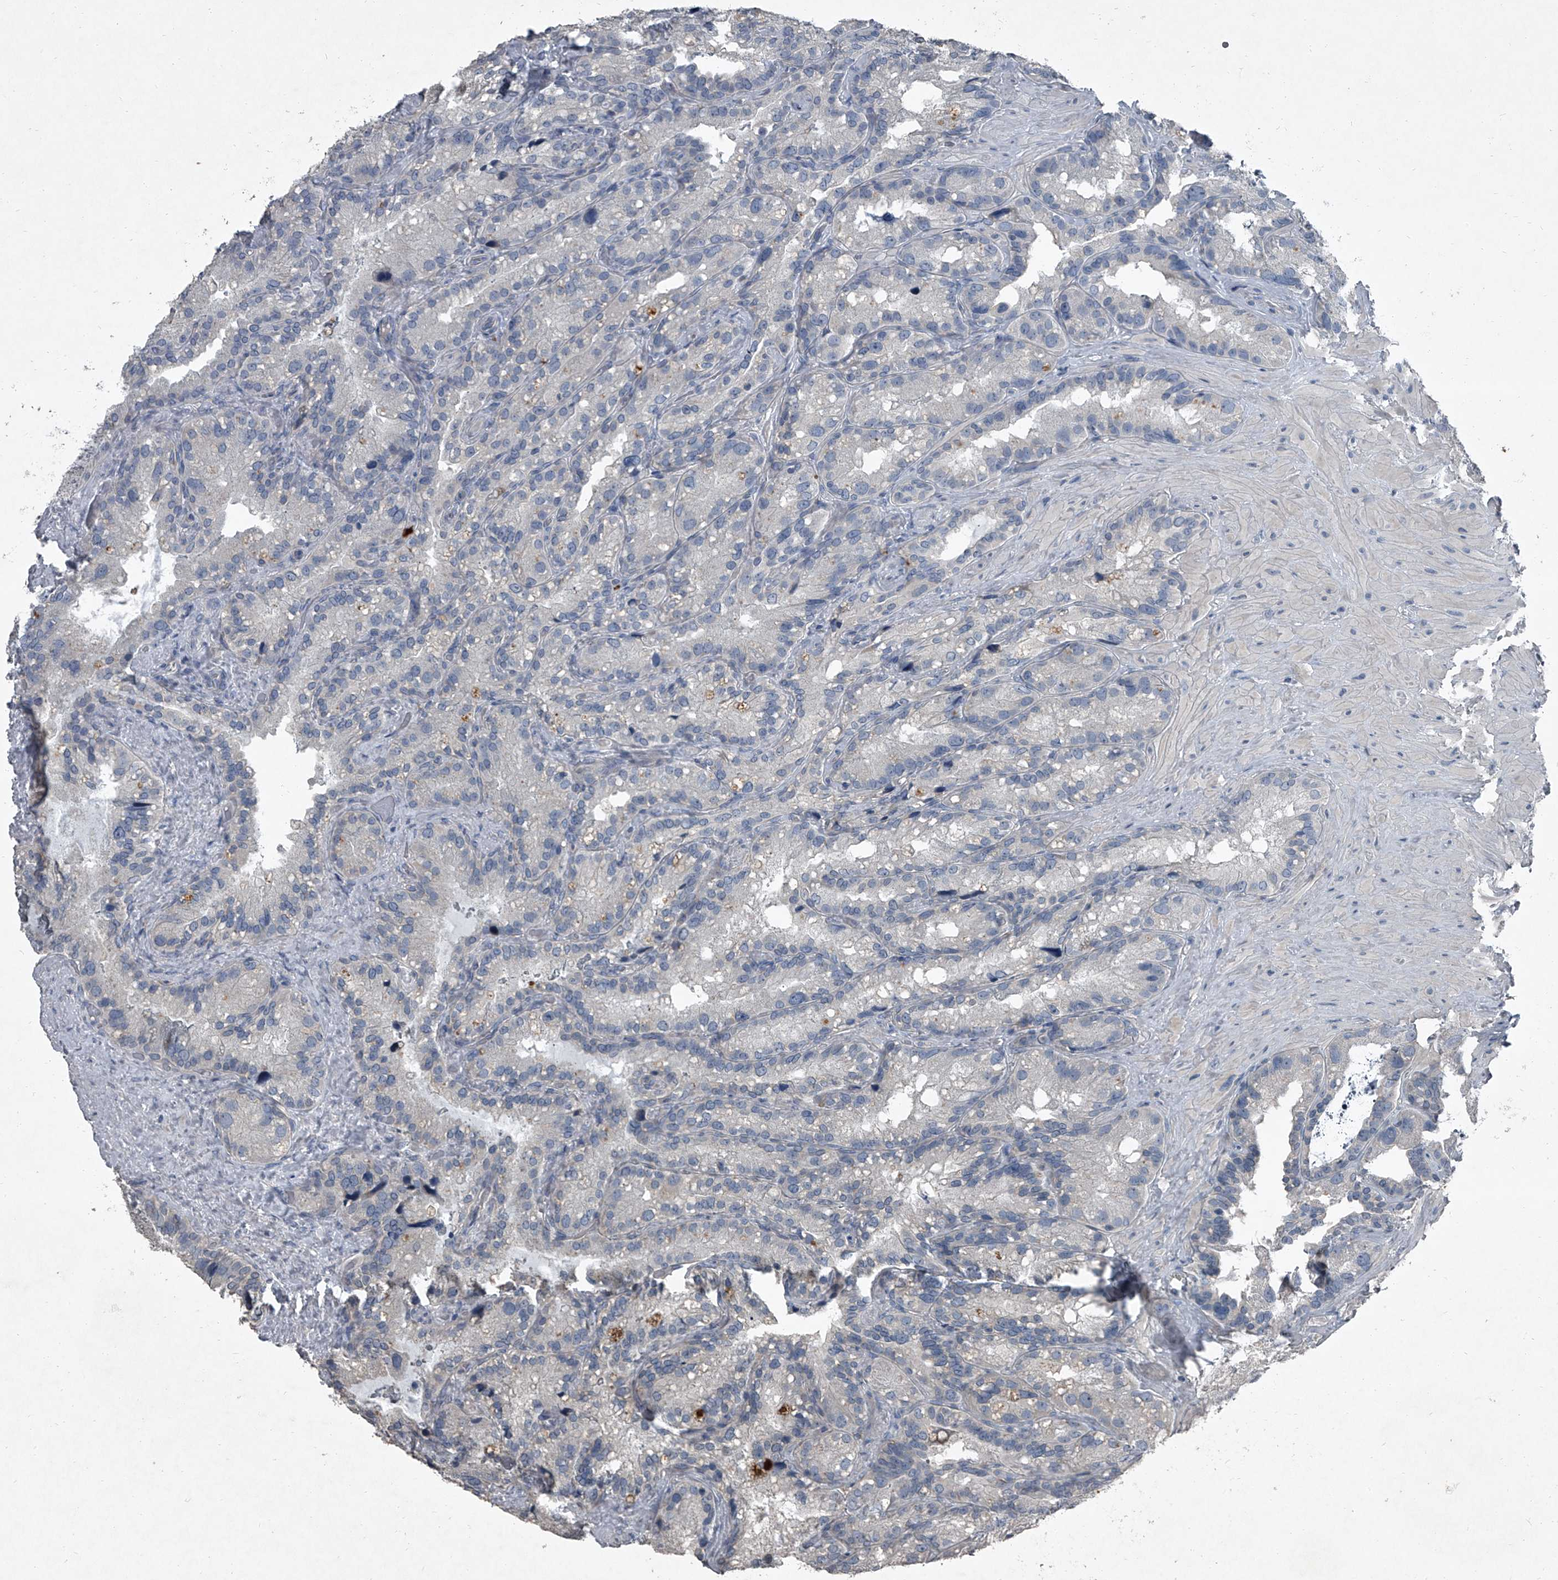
{"staining": {"intensity": "negative", "quantity": "none", "location": "none"}, "tissue": "seminal vesicle", "cell_type": "Glandular cells", "image_type": "normal", "snomed": [{"axis": "morphology", "description": "Normal tissue, NOS"}, {"axis": "topography", "description": "Prostate"}, {"axis": "topography", "description": "Seminal veicle"}], "caption": "High power microscopy photomicrograph of an immunohistochemistry image of normal seminal vesicle, revealing no significant positivity in glandular cells.", "gene": "HEPHL1", "patient": {"sex": "male", "age": 68}}